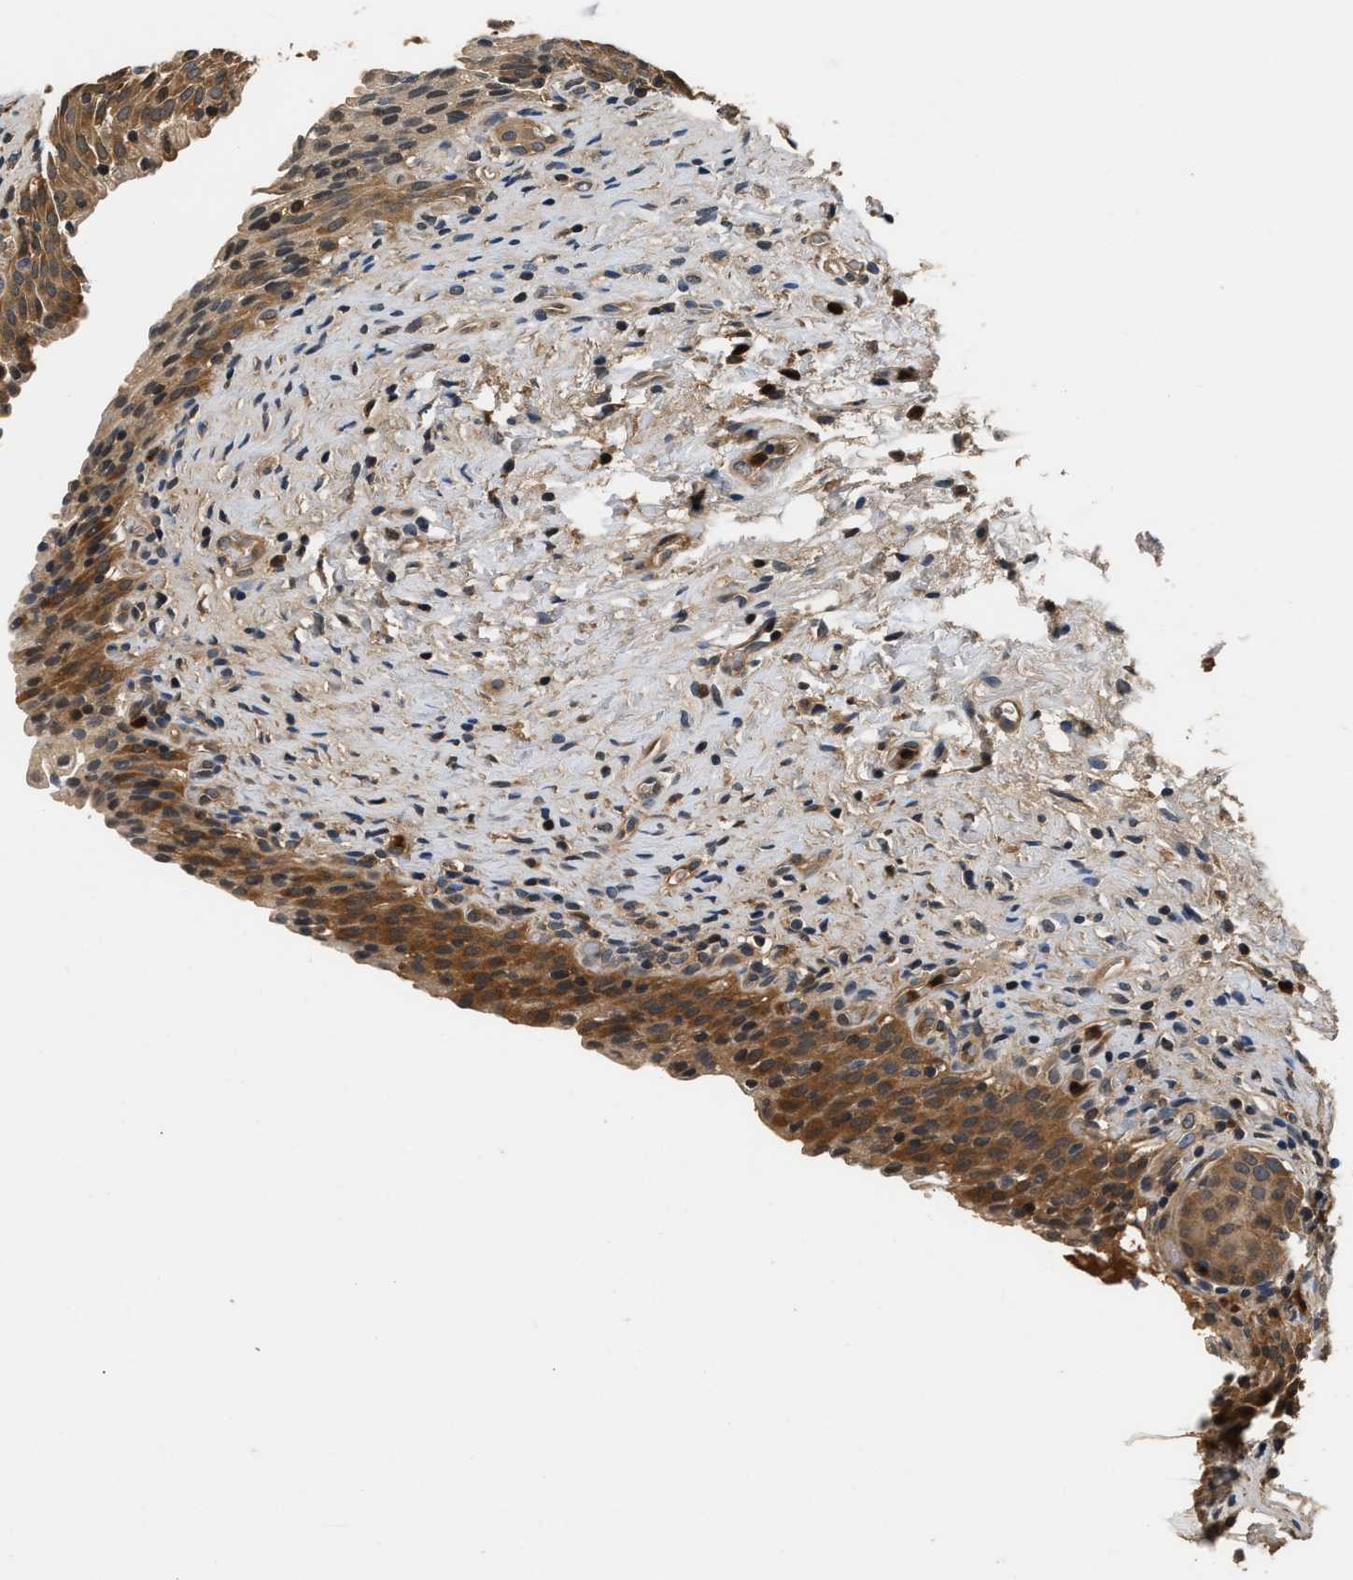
{"staining": {"intensity": "moderate", "quantity": ">75%", "location": "cytoplasmic/membranous"}, "tissue": "urinary bladder", "cell_type": "Urothelial cells", "image_type": "normal", "snomed": [{"axis": "morphology", "description": "Normal tissue, NOS"}, {"axis": "topography", "description": "Urinary bladder"}], "caption": "Protein staining of benign urinary bladder displays moderate cytoplasmic/membranous expression in approximately >75% of urothelial cells. The staining was performed using DAB (3,3'-diaminobenzidine) to visualize the protein expression in brown, while the nuclei were stained in blue with hematoxylin (Magnification: 20x).", "gene": "GPI", "patient": {"sex": "male", "age": 55}}